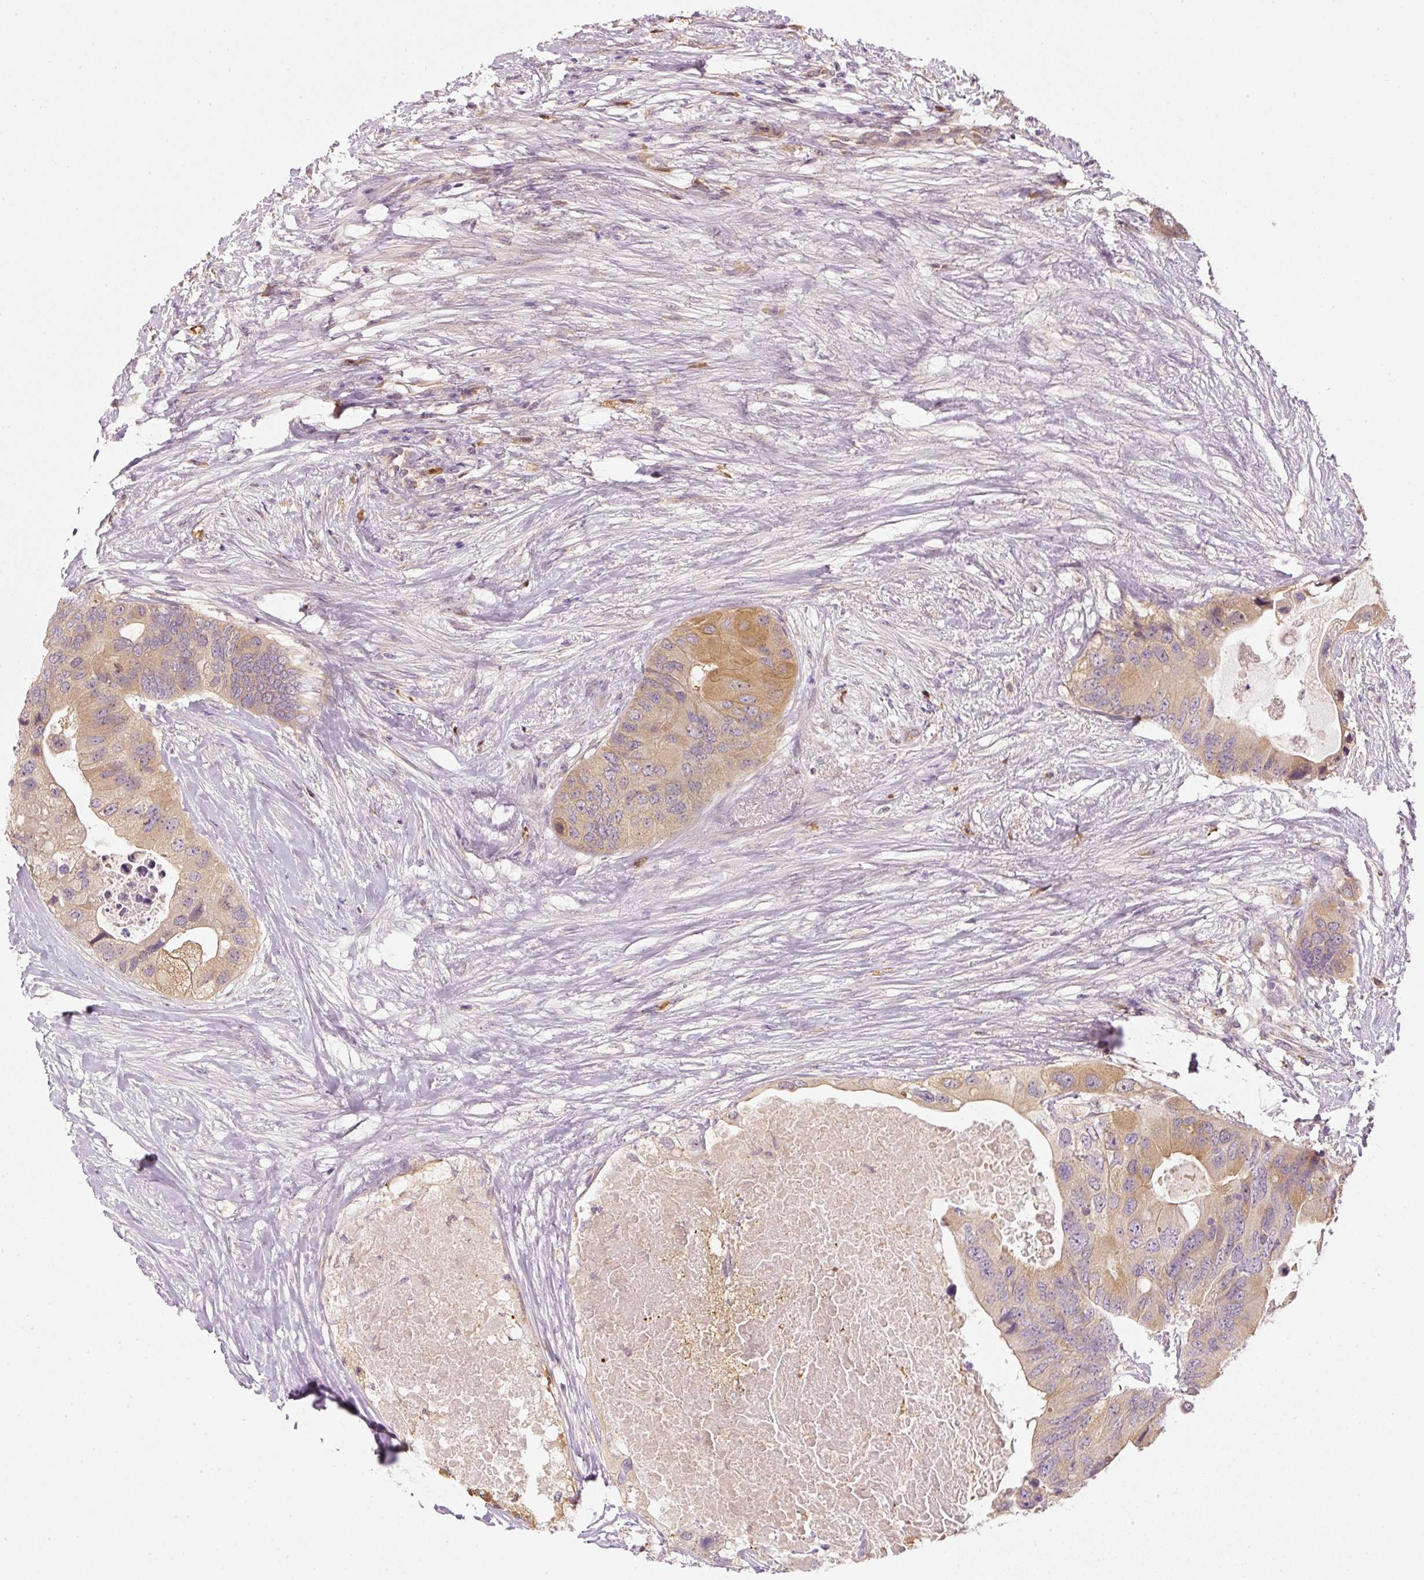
{"staining": {"intensity": "moderate", "quantity": ">75%", "location": "cytoplasmic/membranous"}, "tissue": "colorectal cancer", "cell_type": "Tumor cells", "image_type": "cancer", "snomed": [{"axis": "morphology", "description": "Adenocarcinoma, NOS"}, {"axis": "topography", "description": "Colon"}], "caption": "This is an image of IHC staining of colorectal adenocarcinoma, which shows moderate expression in the cytoplasmic/membranous of tumor cells.", "gene": "CTTNBP2", "patient": {"sex": "male", "age": 71}}